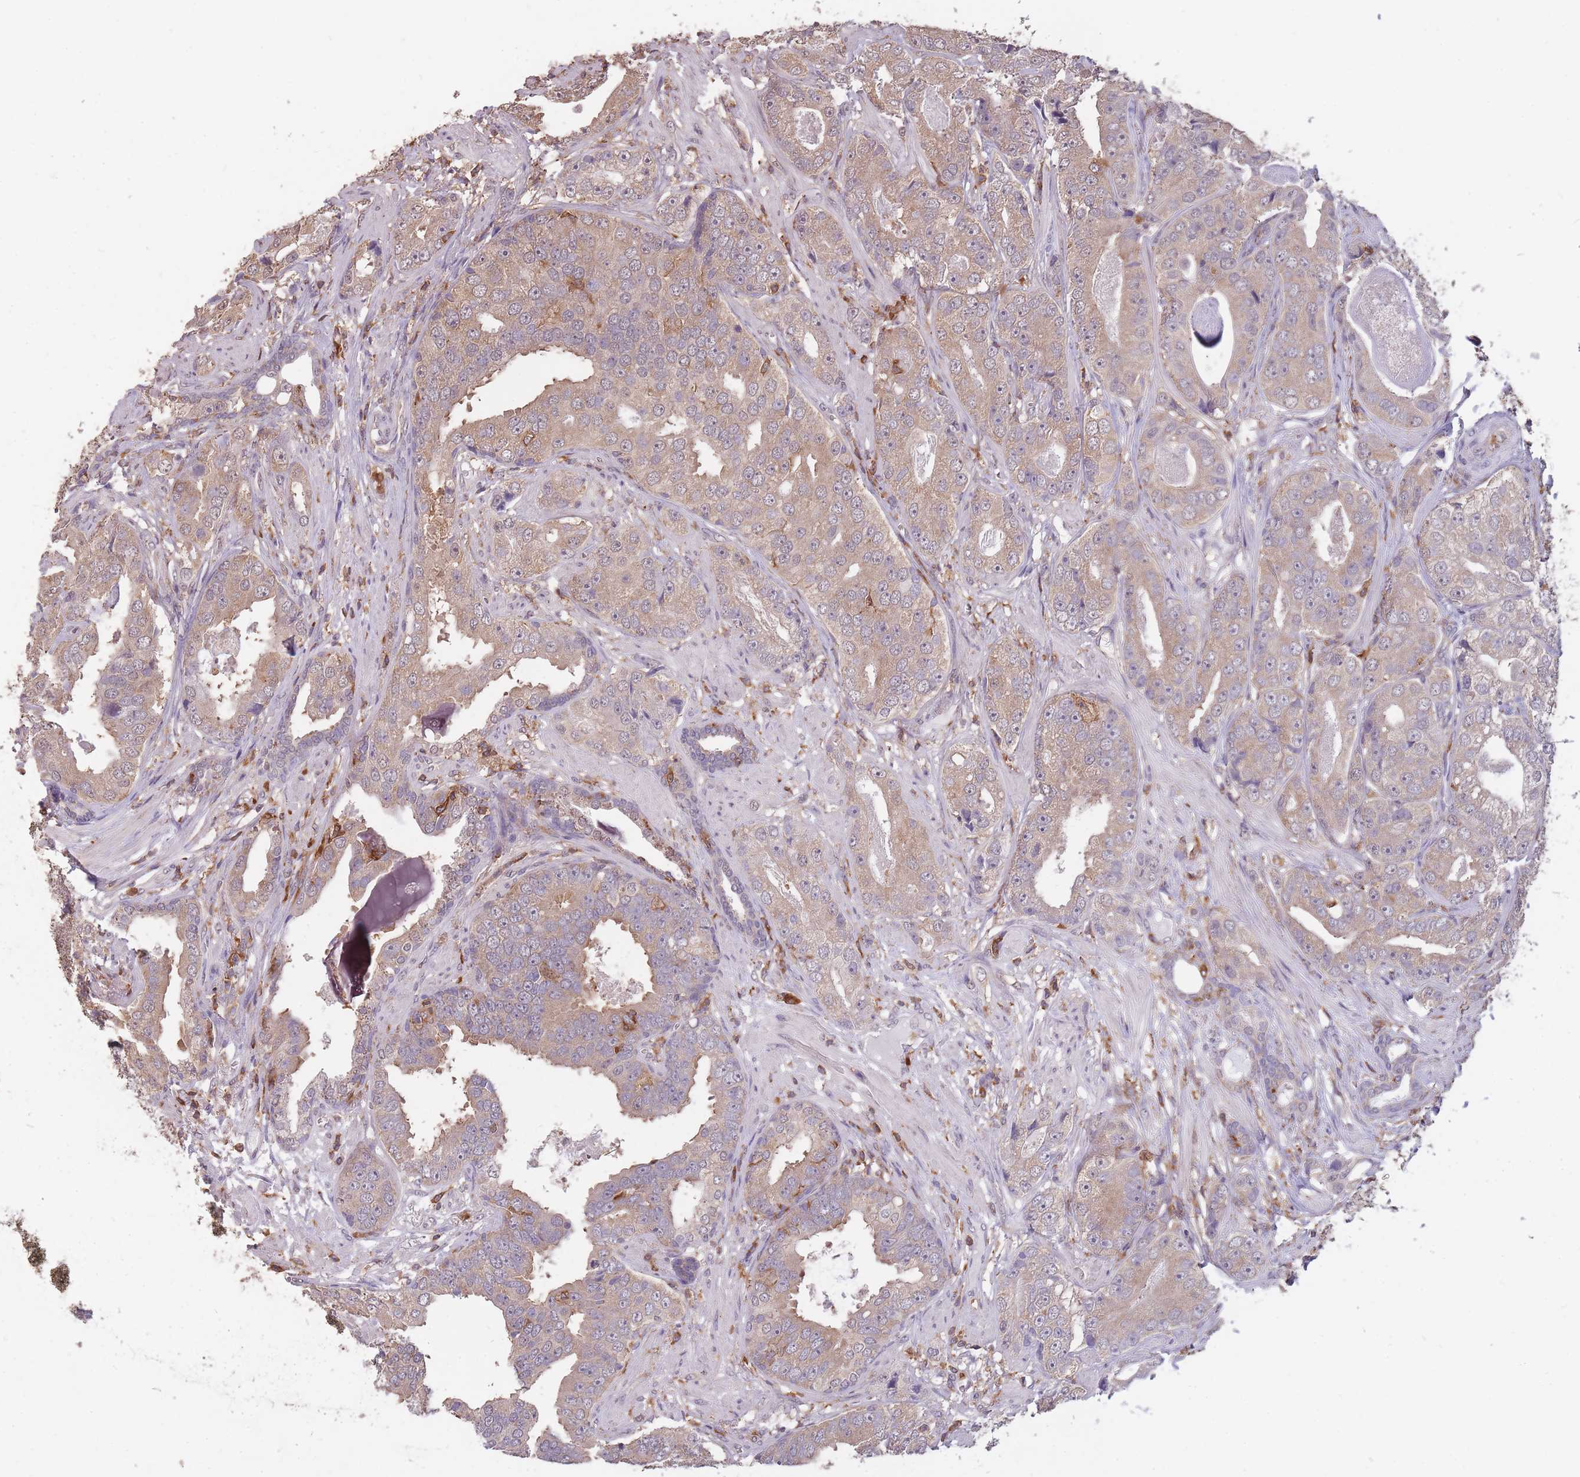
{"staining": {"intensity": "weak", "quantity": ">75%", "location": "cytoplasmic/membranous"}, "tissue": "prostate cancer", "cell_type": "Tumor cells", "image_type": "cancer", "snomed": [{"axis": "morphology", "description": "Adenocarcinoma, High grade"}, {"axis": "topography", "description": "Prostate"}], "caption": "This micrograph shows adenocarcinoma (high-grade) (prostate) stained with immunohistochemistry to label a protein in brown. The cytoplasmic/membranous of tumor cells show weak positivity for the protein. Nuclei are counter-stained blue.", "gene": "GMIP", "patient": {"sex": "male", "age": 71}}